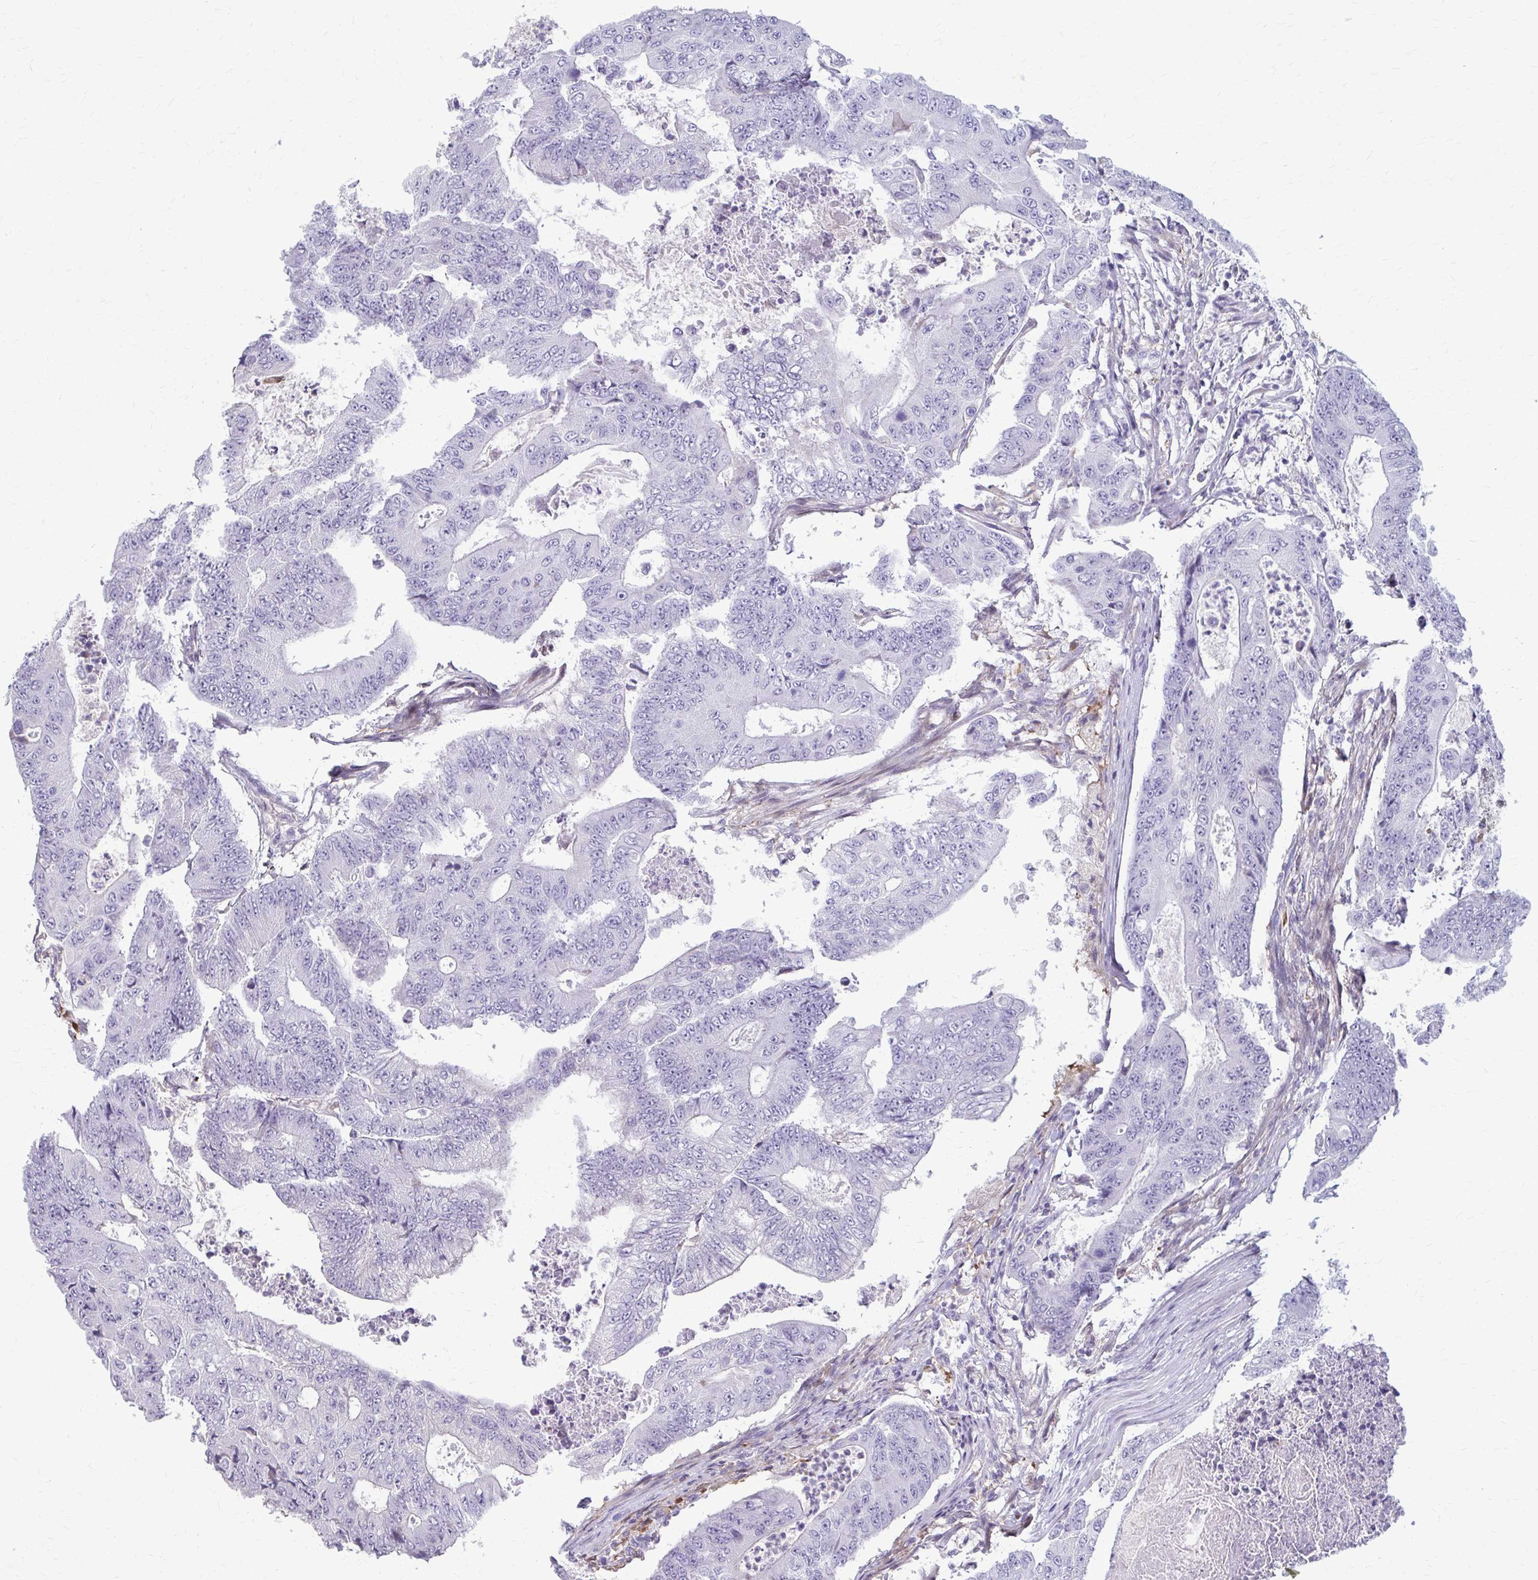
{"staining": {"intensity": "negative", "quantity": "none", "location": "none"}, "tissue": "colorectal cancer", "cell_type": "Tumor cells", "image_type": "cancer", "snomed": [{"axis": "morphology", "description": "Adenocarcinoma, NOS"}, {"axis": "topography", "description": "Colon"}], "caption": "A high-resolution image shows immunohistochemistry (IHC) staining of colorectal adenocarcinoma, which demonstrates no significant expression in tumor cells.", "gene": "ZNF34", "patient": {"sex": "female", "age": 48}}